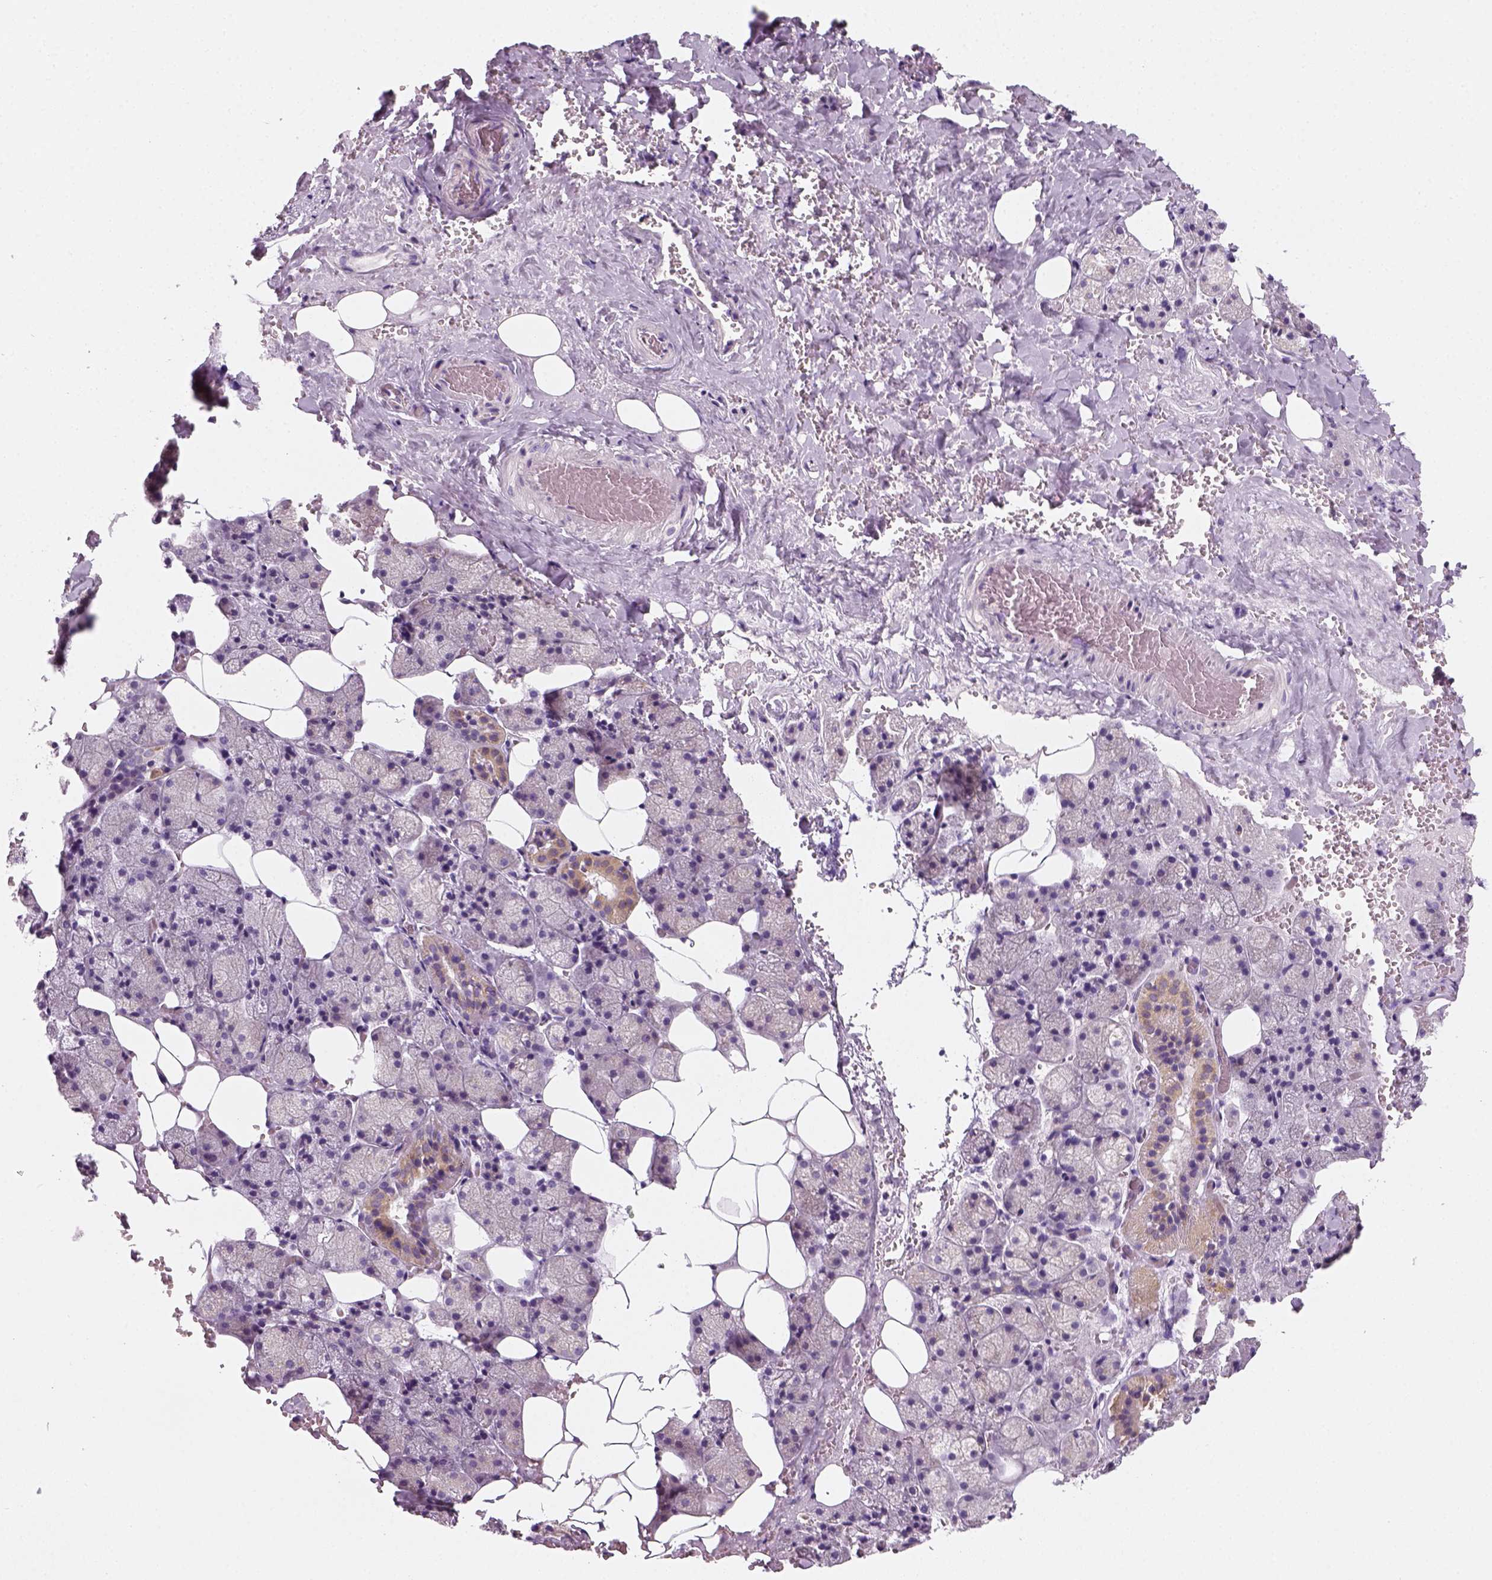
{"staining": {"intensity": "weak", "quantity": "25%-75%", "location": "cytoplasmic/membranous"}, "tissue": "salivary gland", "cell_type": "Glandular cells", "image_type": "normal", "snomed": [{"axis": "morphology", "description": "Normal tissue, NOS"}, {"axis": "topography", "description": "Salivary gland"}], "caption": "Weak cytoplasmic/membranous expression for a protein is present in about 25%-75% of glandular cells of unremarkable salivary gland using immunohistochemistry (IHC).", "gene": "AWAT2", "patient": {"sex": "male", "age": 38}}